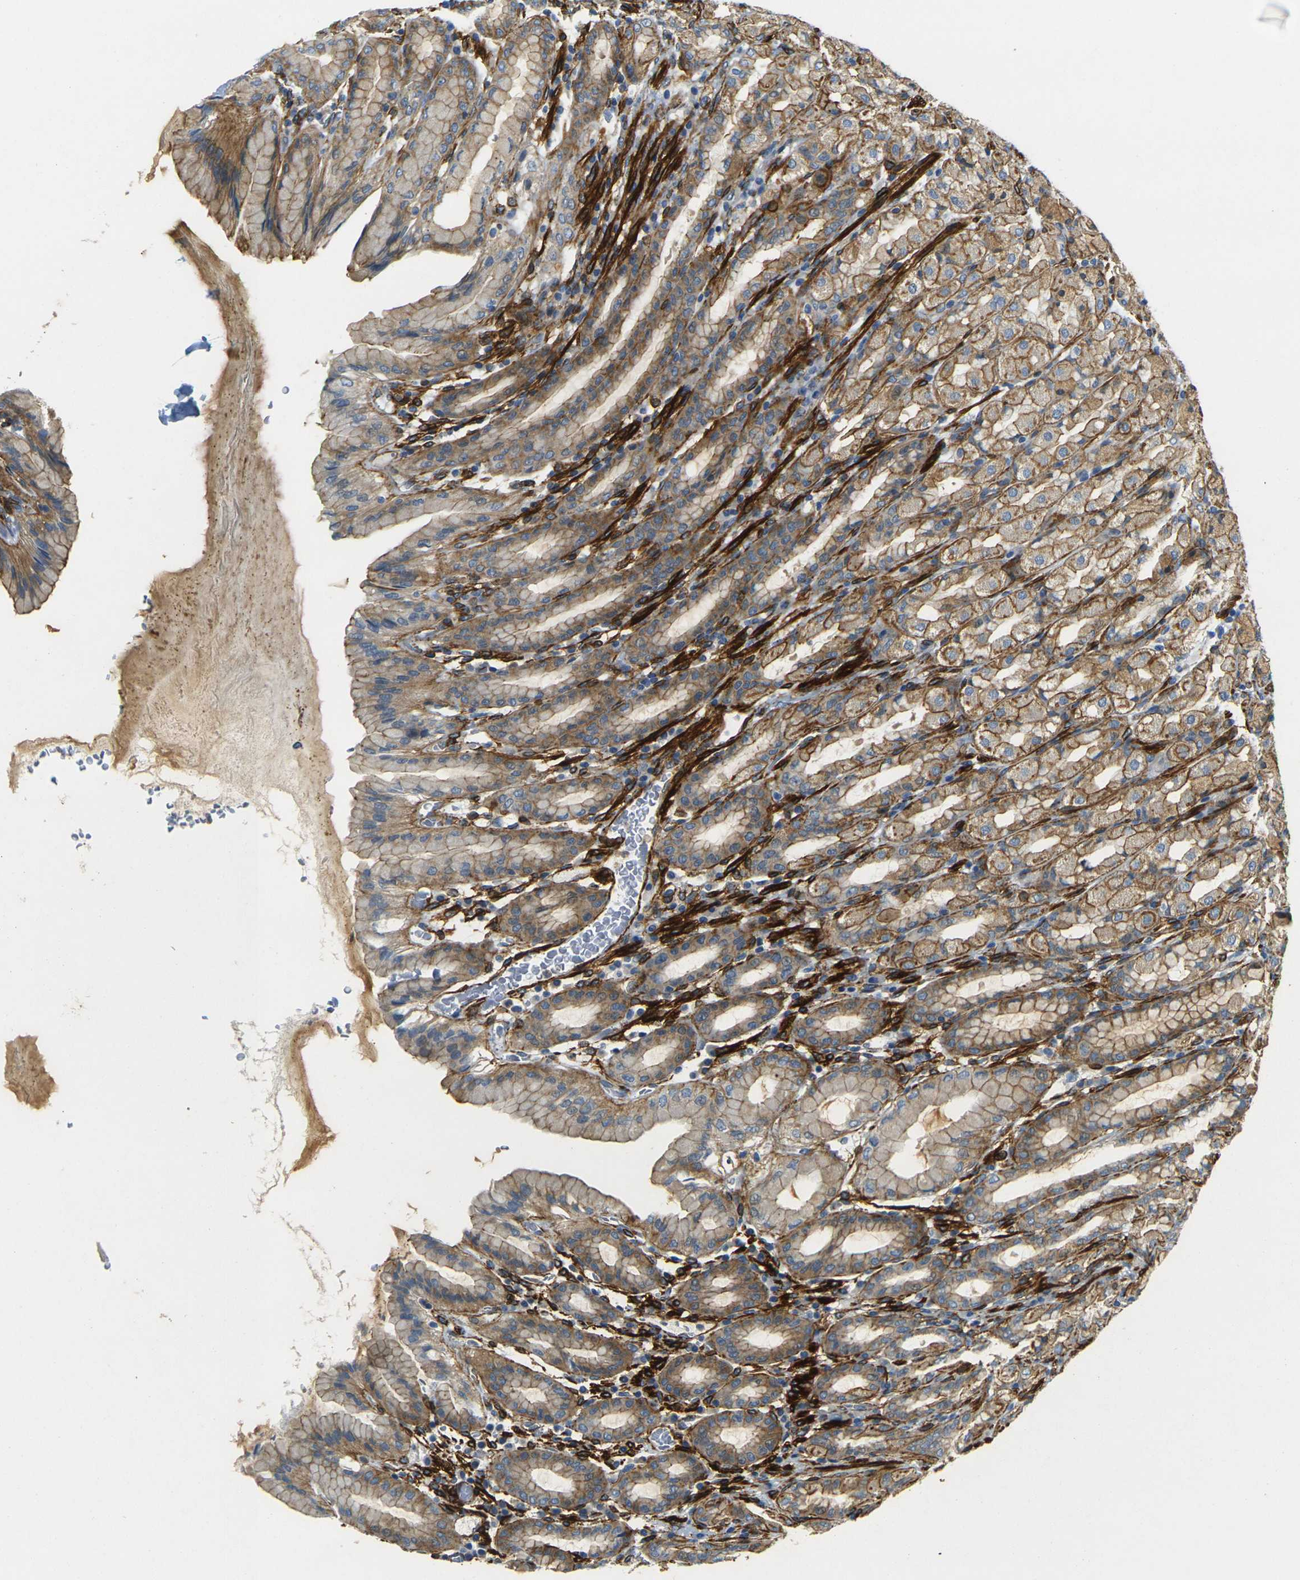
{"staining": {"intensity": "moderate", "quantity": ">75%", "location": "cytoplasmic/membranous"}, "tissue": "stomach", "cell_type": "Glandular cells", "image_type": "normal", "snomed": [{"axis": "morphology", "description": "Normal tissue, NOS"}, {"axis": "topography", "description": "Stomach, upper"}], "caption": "Protein positivity by IHC exhibits moderate cytoplasmic/membranous staining in approximately >75% of glandular cells in normal stomach.", "gene": "EPHA7", "patient": {"sex": "male", "age": 68}}